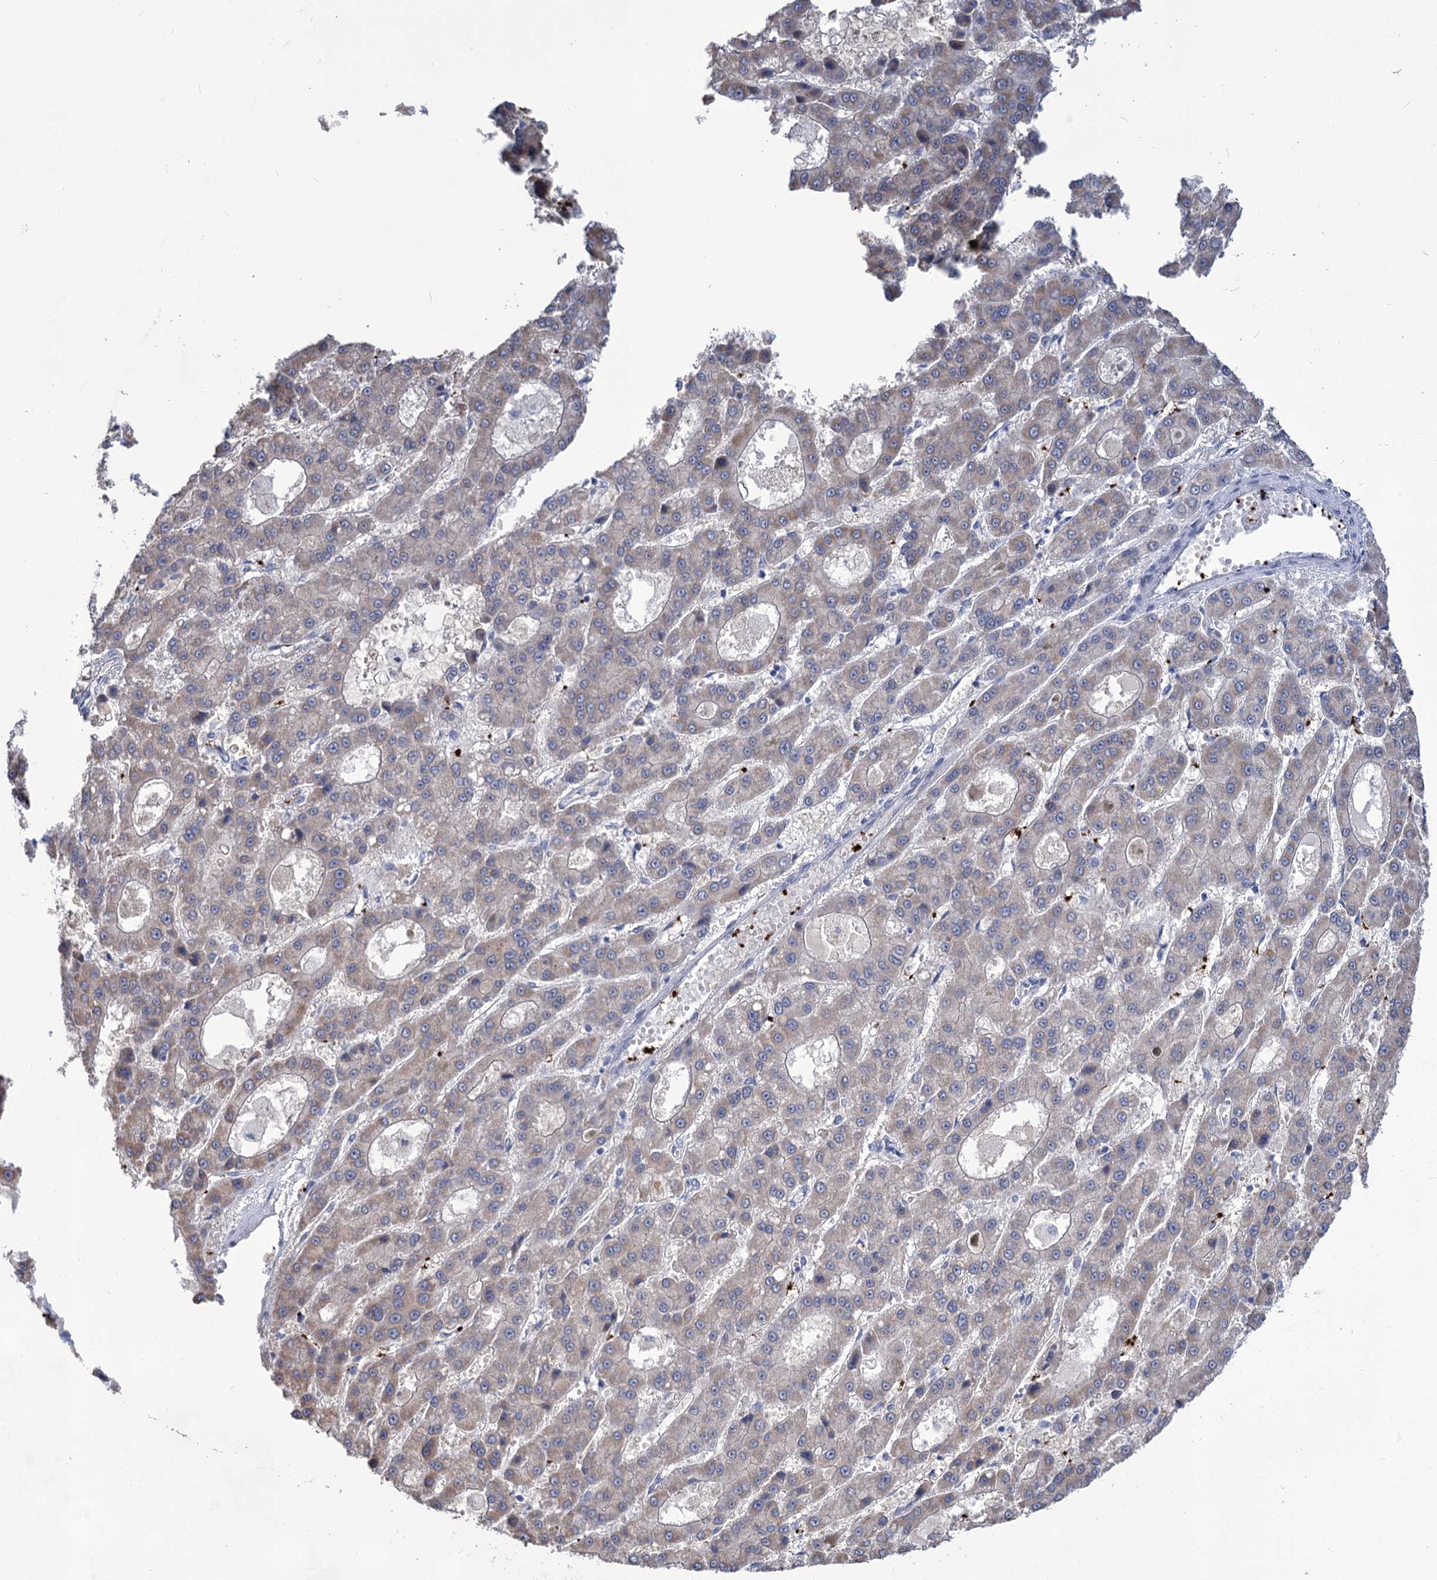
{"staining": {"intensity": "weak", "quantity": "<25%", "location": "cytoplasmic/membranous"}, "tissue": "liver cancer", "cell_type": "Tumor cells", "image_type": "cancer", "snomed": [{"axis": "morphology", "description": "Carcinoma, Hepatocellular, NOS"}, {"axis": "topography", "description": "Liver"}], "caption": "Immunohistochemistry histopathology image of neoplastic tissue: human liver cancer (hepatocellular carcinoma) stained with DAB (3,3'-diaminobenzidine) reveals no significant protein staining in tumor cells.", "gene": "MON2", "patient": {"sex": "male", "age": 70}}